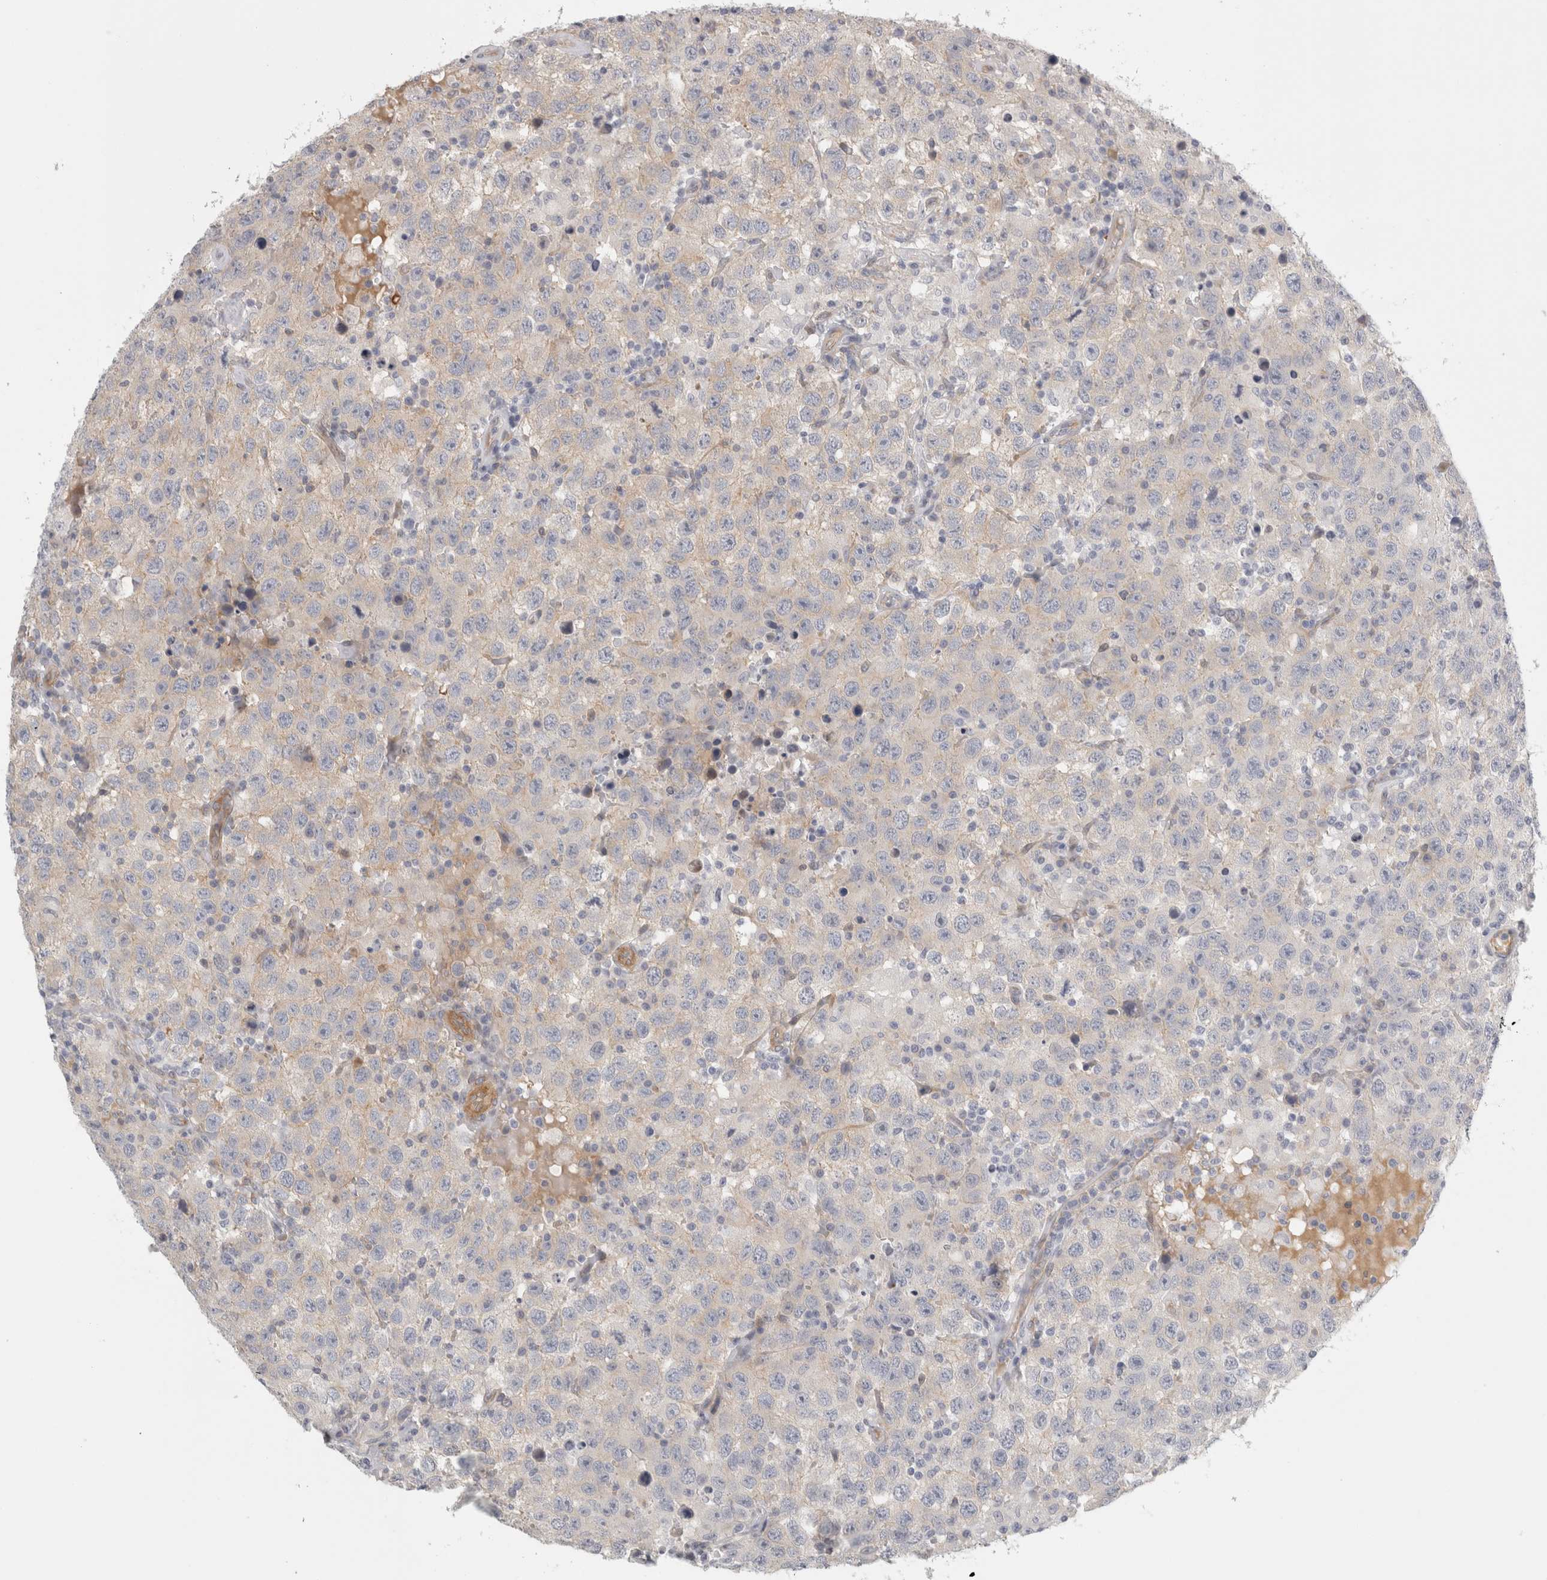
{"staining": {"intensity": "negative", "quantity": "none", "location": "none"}, "tissue": "testis cancer", "cell_type": "Tumor cells", "image_type": "cancer", "snomed": [{"axis": "morphology", "description": "Seminoma, NOS"}, {"axis": "topography", "description": "Testis"}], "caption": "Protein analysis of seminoma (testis) displays no significant positivity in tumor cells.", "gene": "FBLIM1", "patient": {"sex": "male", "age": 41}}